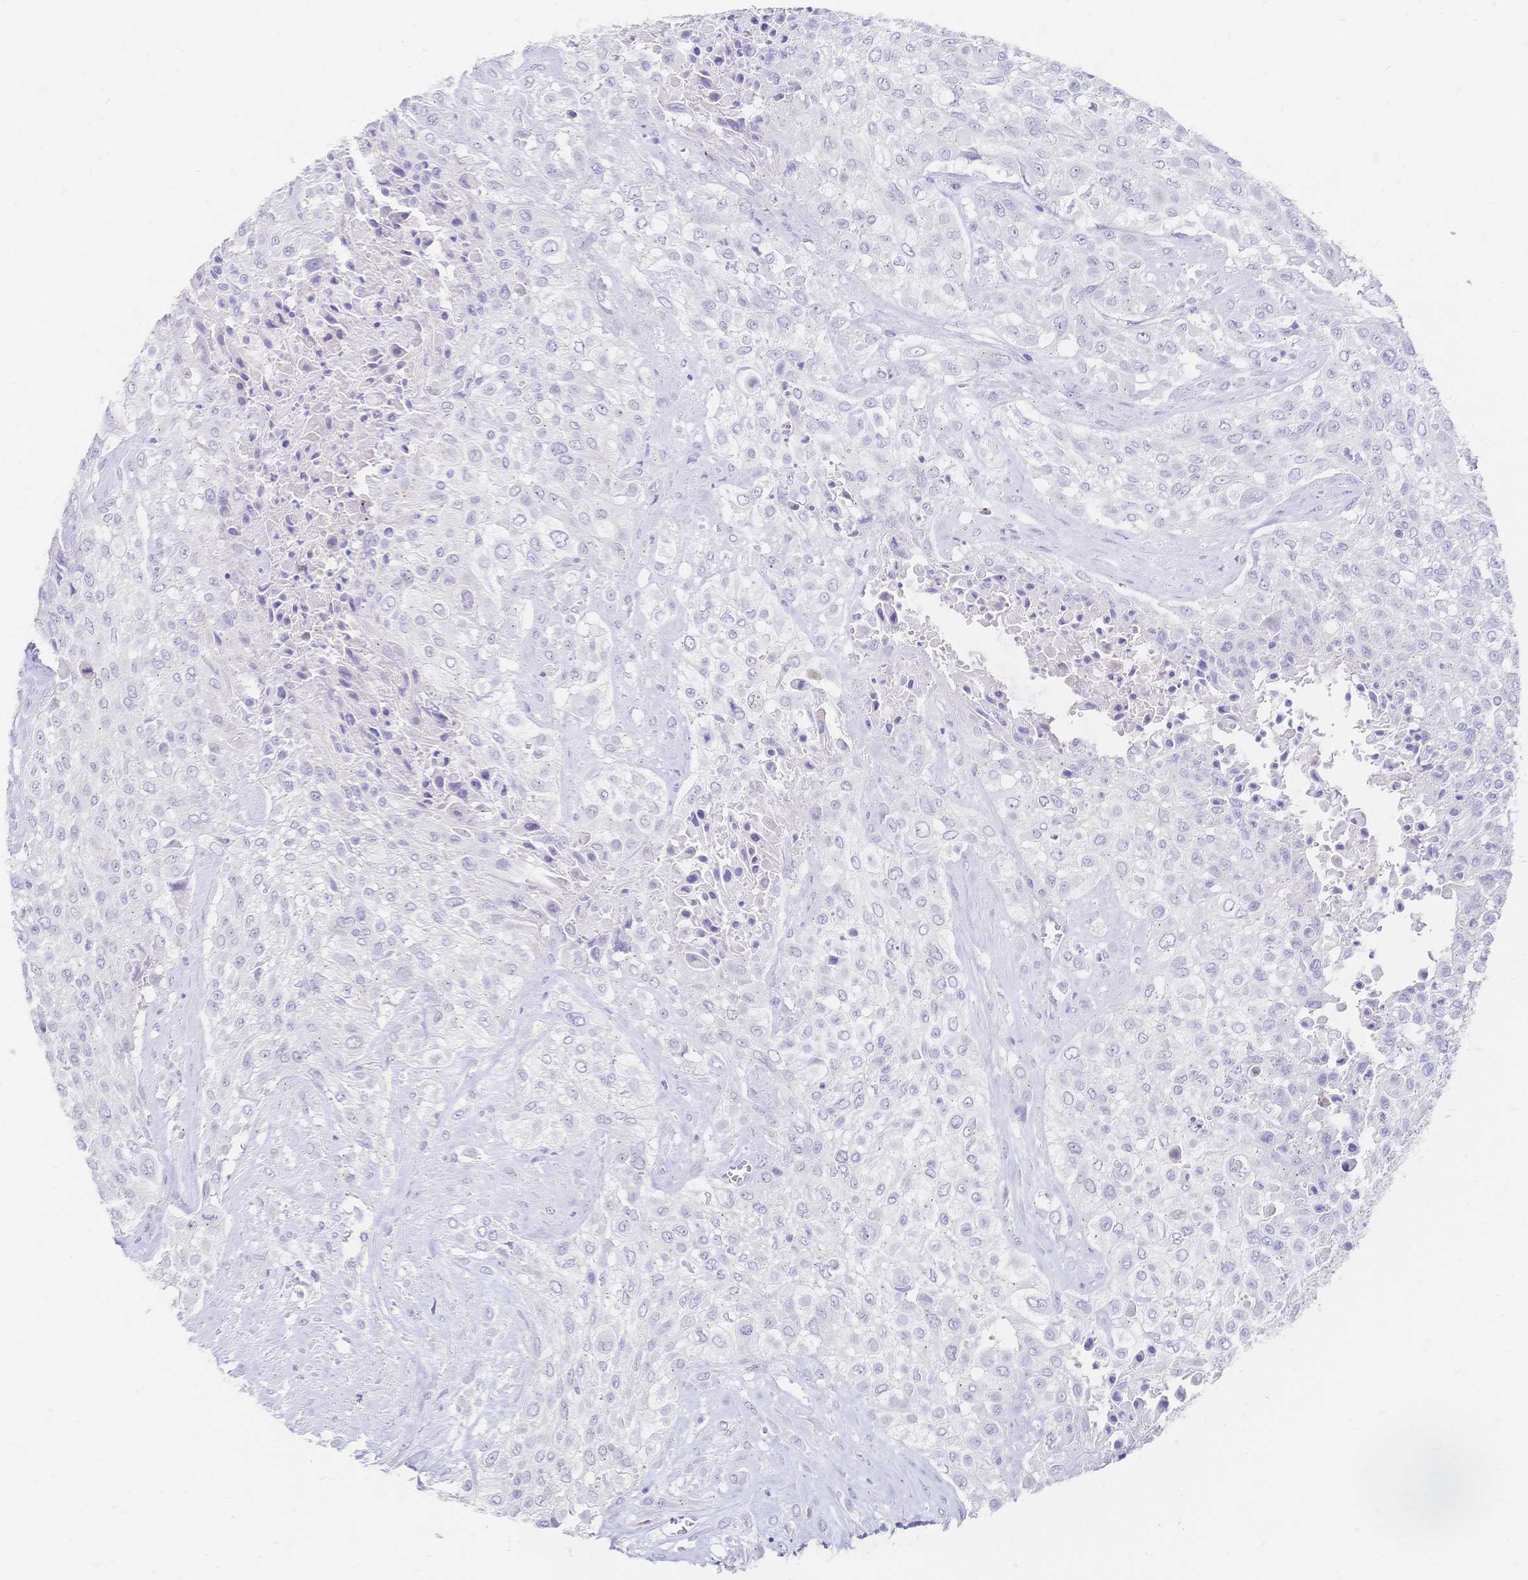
{"staining": {"intensity": "negative", "quantity": "none", "location": "none"}, "tissue": "urothelial cancer", "cell_type": "Tumor cells", "image_type": "cancer", "snomed": [{"axis": "morphology", "description": "Urothelial carcinoma, High grade"}, {"axis": "topography", "description": "Urinary bladder"}], "caption": "High power microscopy histopathology image of an immunohistochemistry photomicrograph of urothelial cancer, revealing no significant staining in tumor cells.", "gene": "PSORS1C2", "patient": {"sex": "male", "age": 57}}